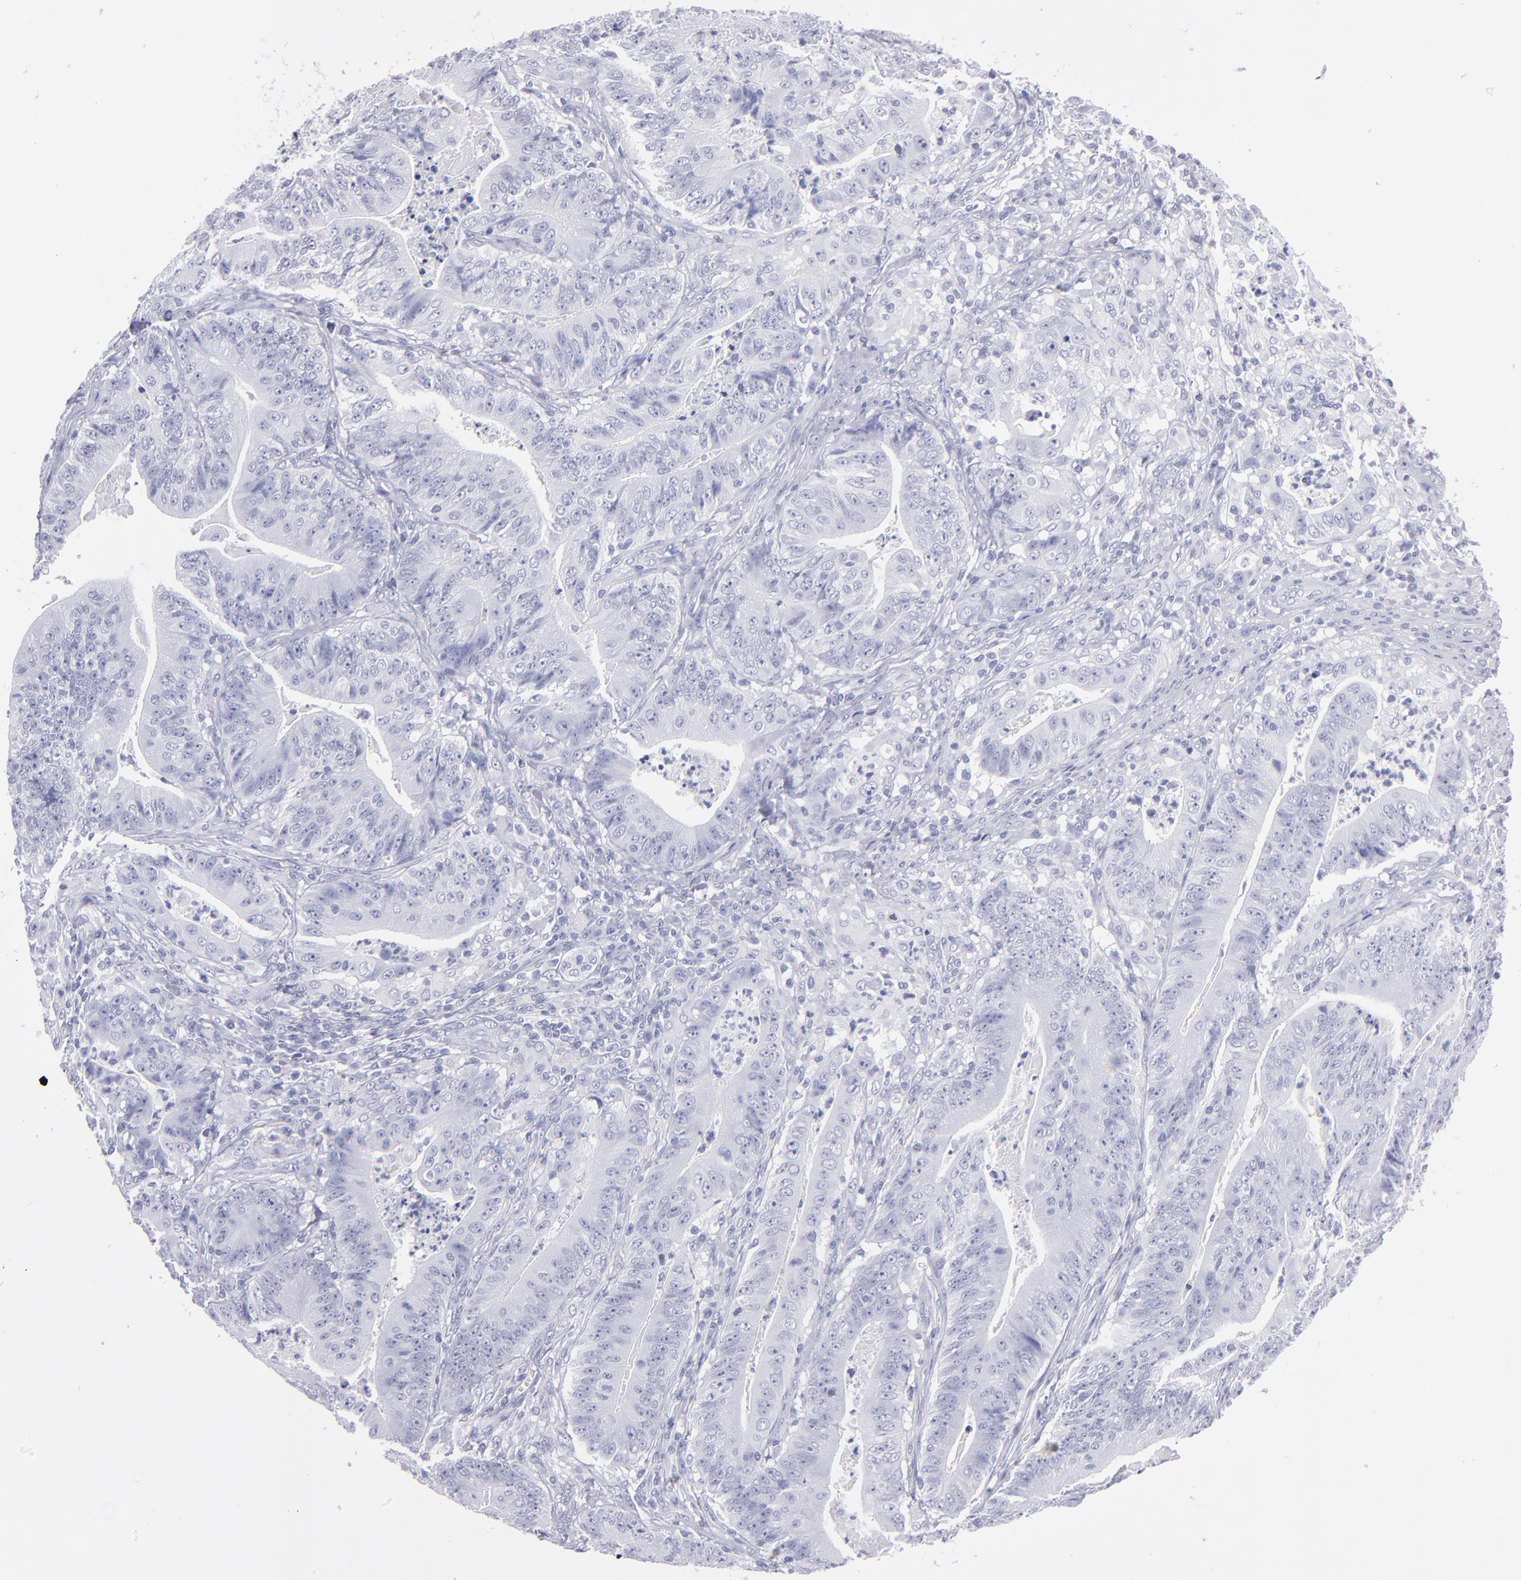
{"staining": {"intensity": "negative", "quantity": "none", "location": "none"}, "tissue": "stomach cancer", "cell_type": "Tumor cells", "image_type": "cancer", "snomed": [{"axis": "morphology", "description": "Adenocarcinoma, NOS"}, {"axis": "topography", "description": "Stomach, lower"}], "caption": "DAB immunohistochemical staining of stomach cancer reveals no significant positivity in tumor cells.", "gene": "MB", "patient": {"sex": "female", "age": 86}}